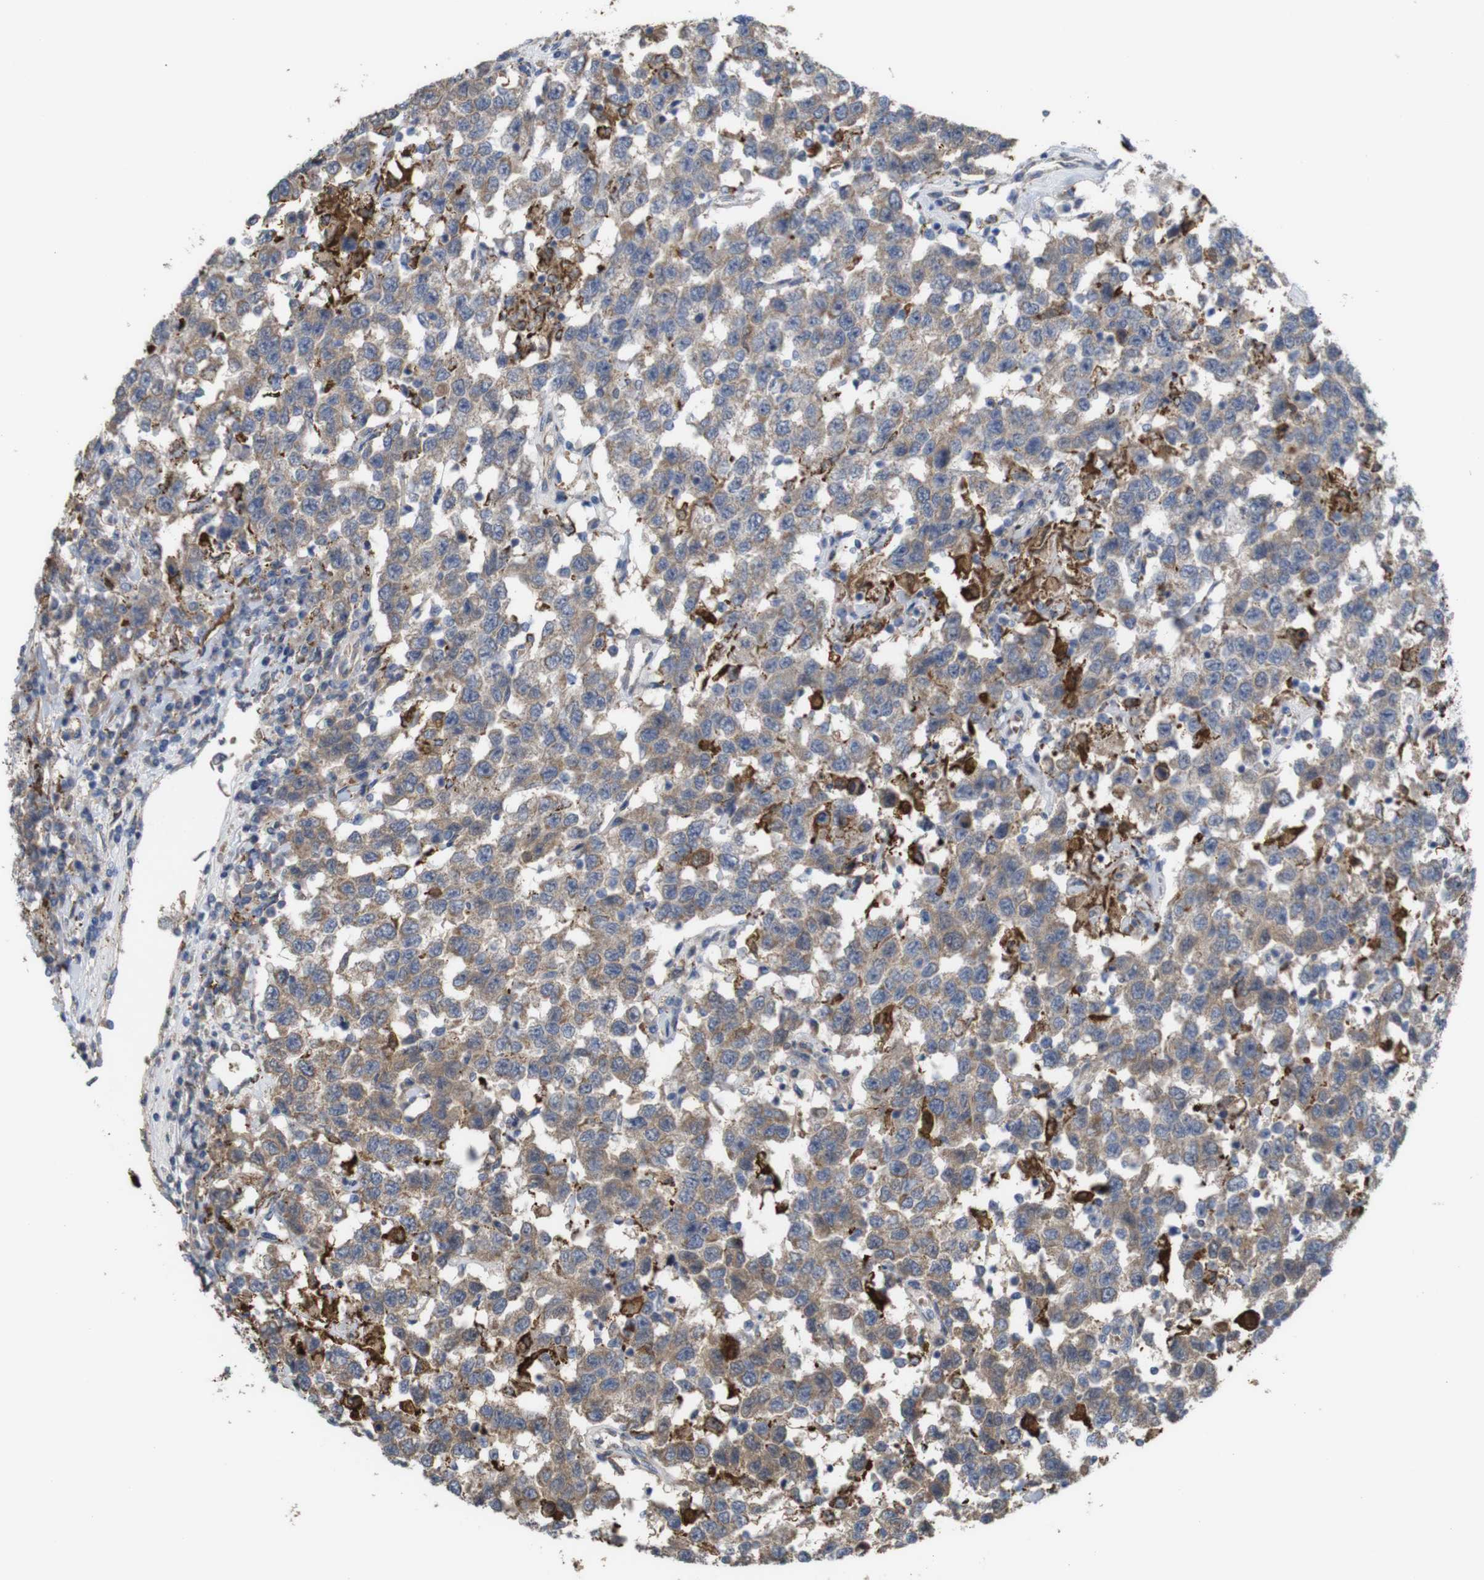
{"staining": {"intensity": "weak", "quantity": ">75%", "location": "cytoplasmic/membranous"}, "tissue": "testis cancer", "cell_type": "Tumor cells", "image_type": "cancer", "snomed": [{"axis": "morphology", "description": "Seminoma, NOS"}, {"axis": "topography", "description": "Testis"}], "caption": "Brown immunohistochemical staining in testis seminoma reveals weak cytoplasmic/membranous staining in approximately >75% of tumor cells.", "gene": "PTPRR", "patient": {"sex": "male", "age": 41}}